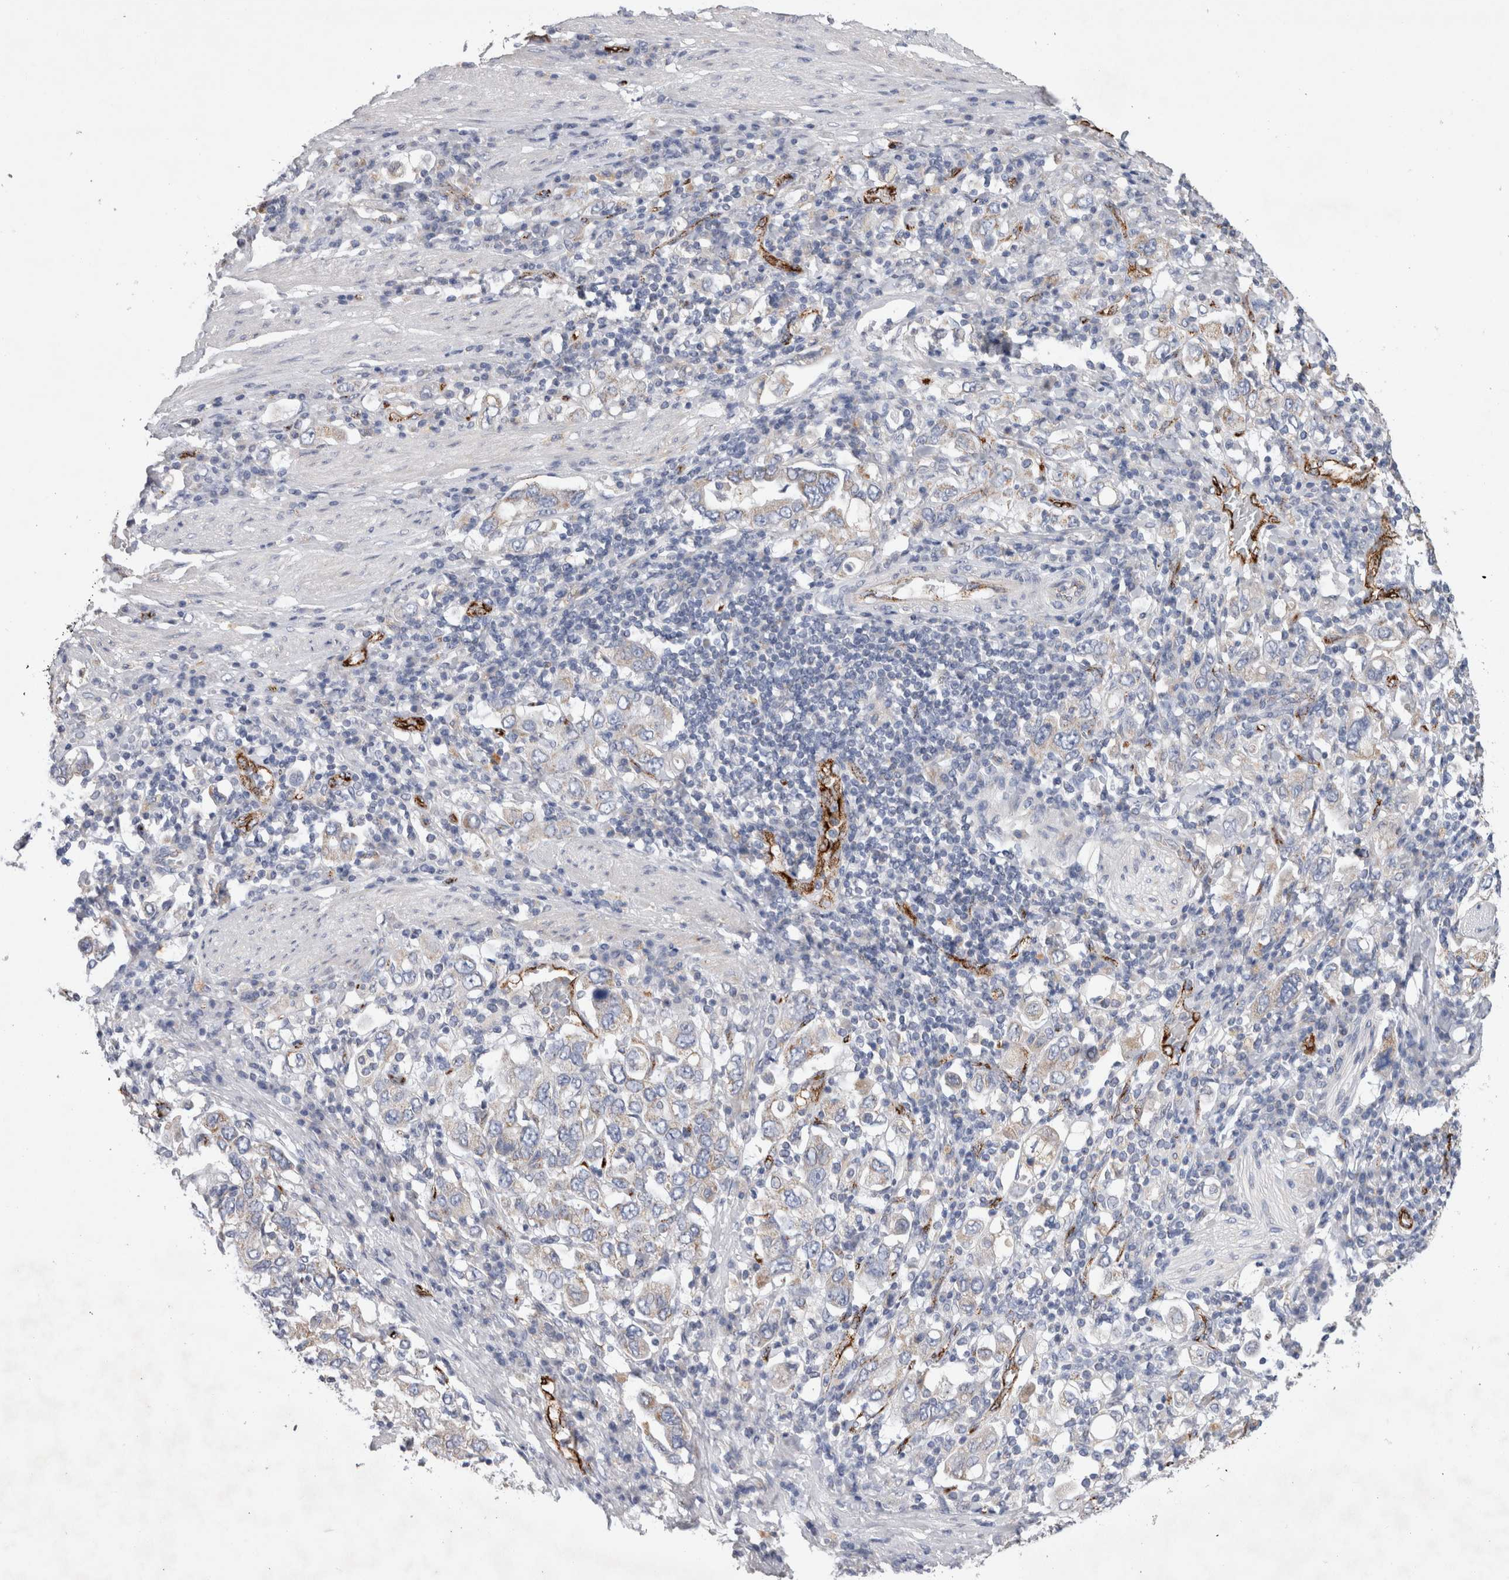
{"staining": {"intensity": "weak", "quantity": "<25%", "location": "cytoplasmic/membranous"}, "tissue": "stomach cancer", "cell_type": "Tumor cells", "image_type": "cancer", "snomed": [{"axis": "morphology", "description": "Adenocarcinoma, NOS"}, {"axis": "topography", "description": "Stomach, upper"}], "caption": "Immunohistochemistry histopathology image of neoplastic tissue: stomach cancer (adenocarcinoma) stained with DAB demonstrates no significant protein expression in tumor cells.", "gene": "IARS2", "patient": {"sex": "male", "age": 62}}